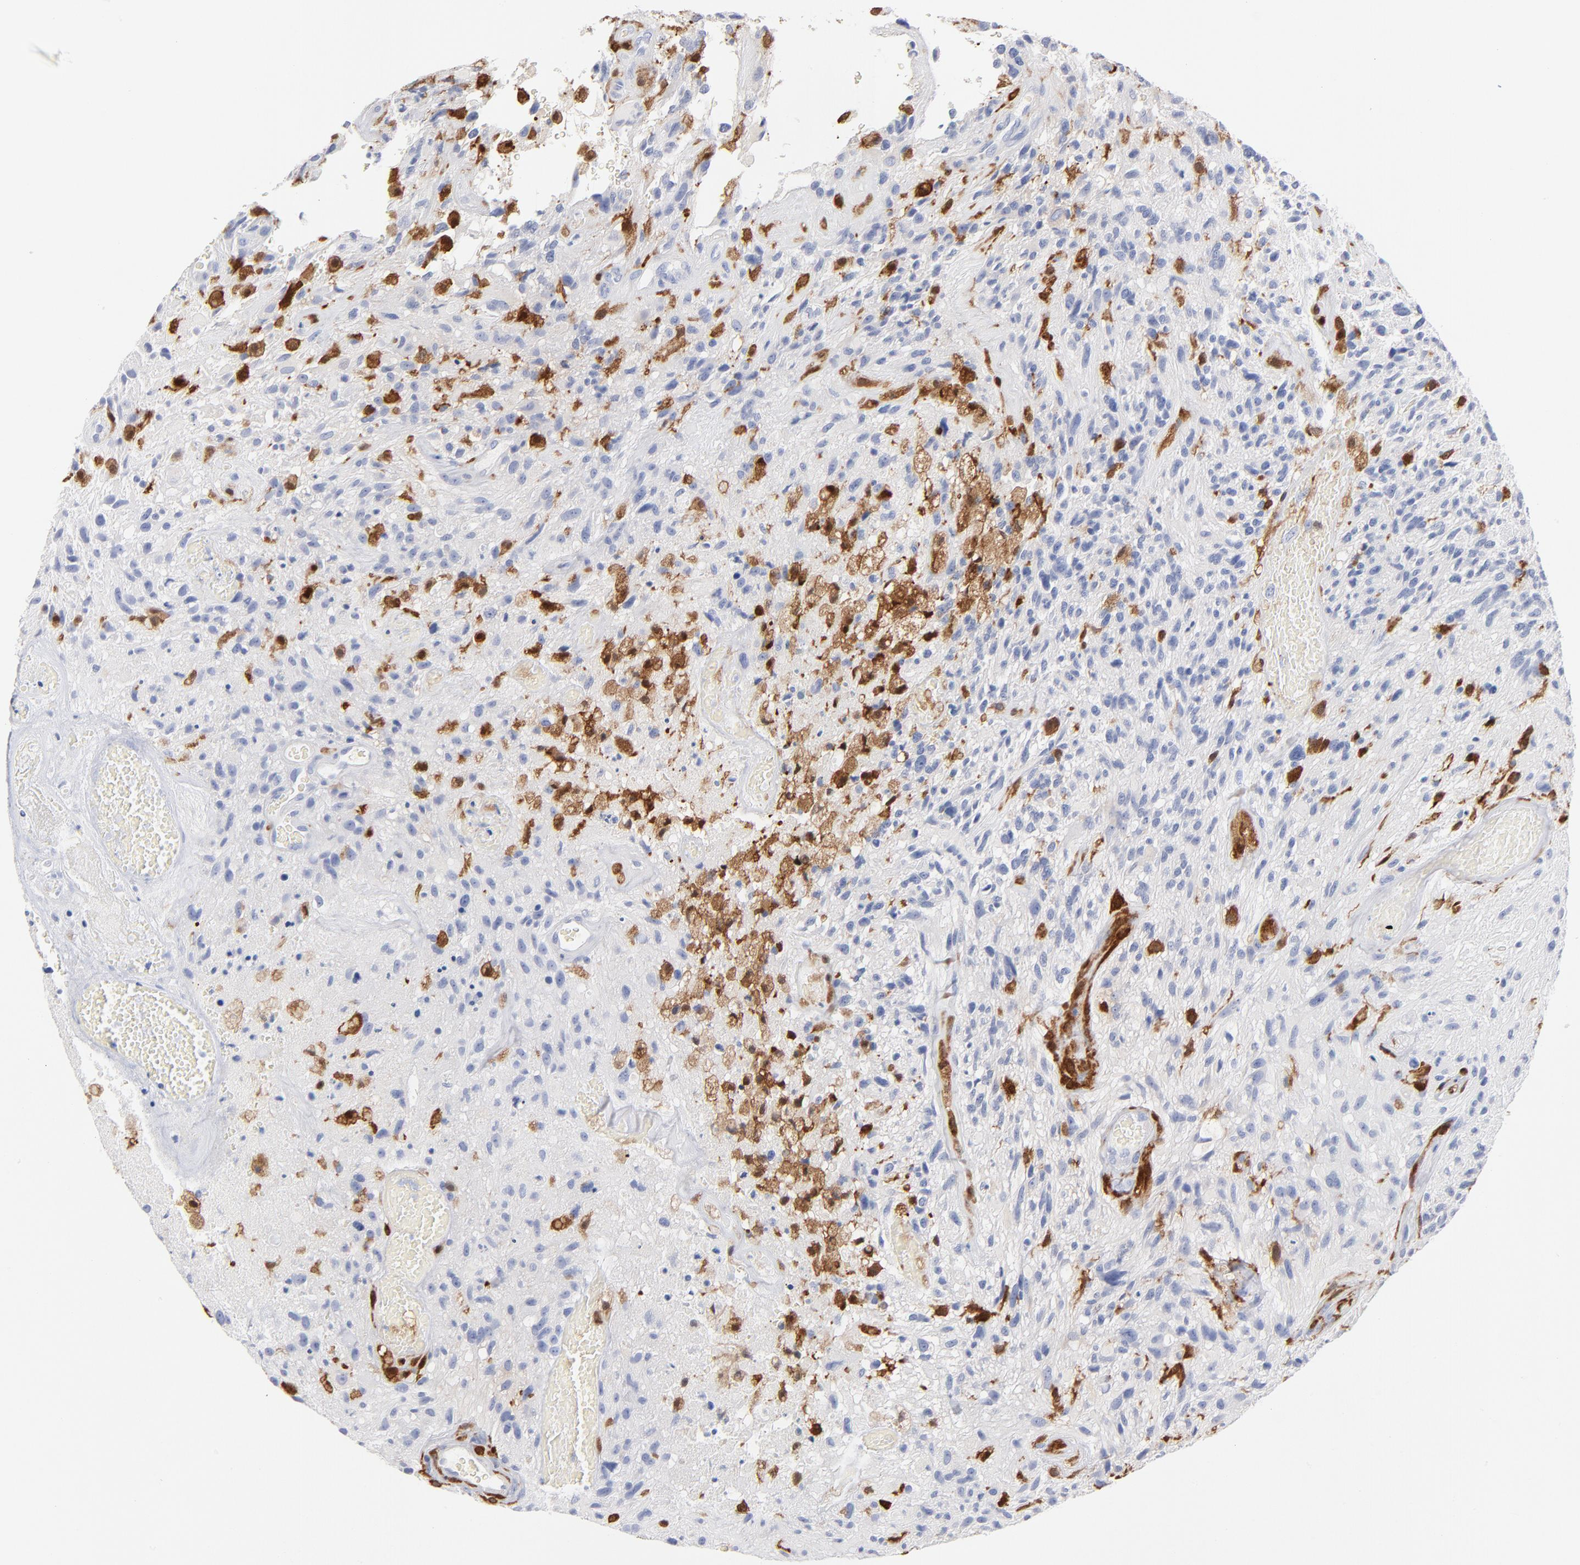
{"staining": {"intensity": "negative", "quantity": "none", "location": "none"}, "tissue": "glioma", "cell_type": "Tumor cells", "image_type": "cancer", "snomed": [{"axis": "morphology", "description": "Normal tissue, NOS"}, {"axis": "morphology", "description": "Glioma, malignant, High grade"}, {"axis": "topography", "description": "Cerebral cortex"}], "caption": "This is an immunohistochemistry (IHC) photomicrograph of human glioma. There is no positivity in tumor cells.", "gene": "IFIT2", "patient": {"sex": "male", "age": 75}}